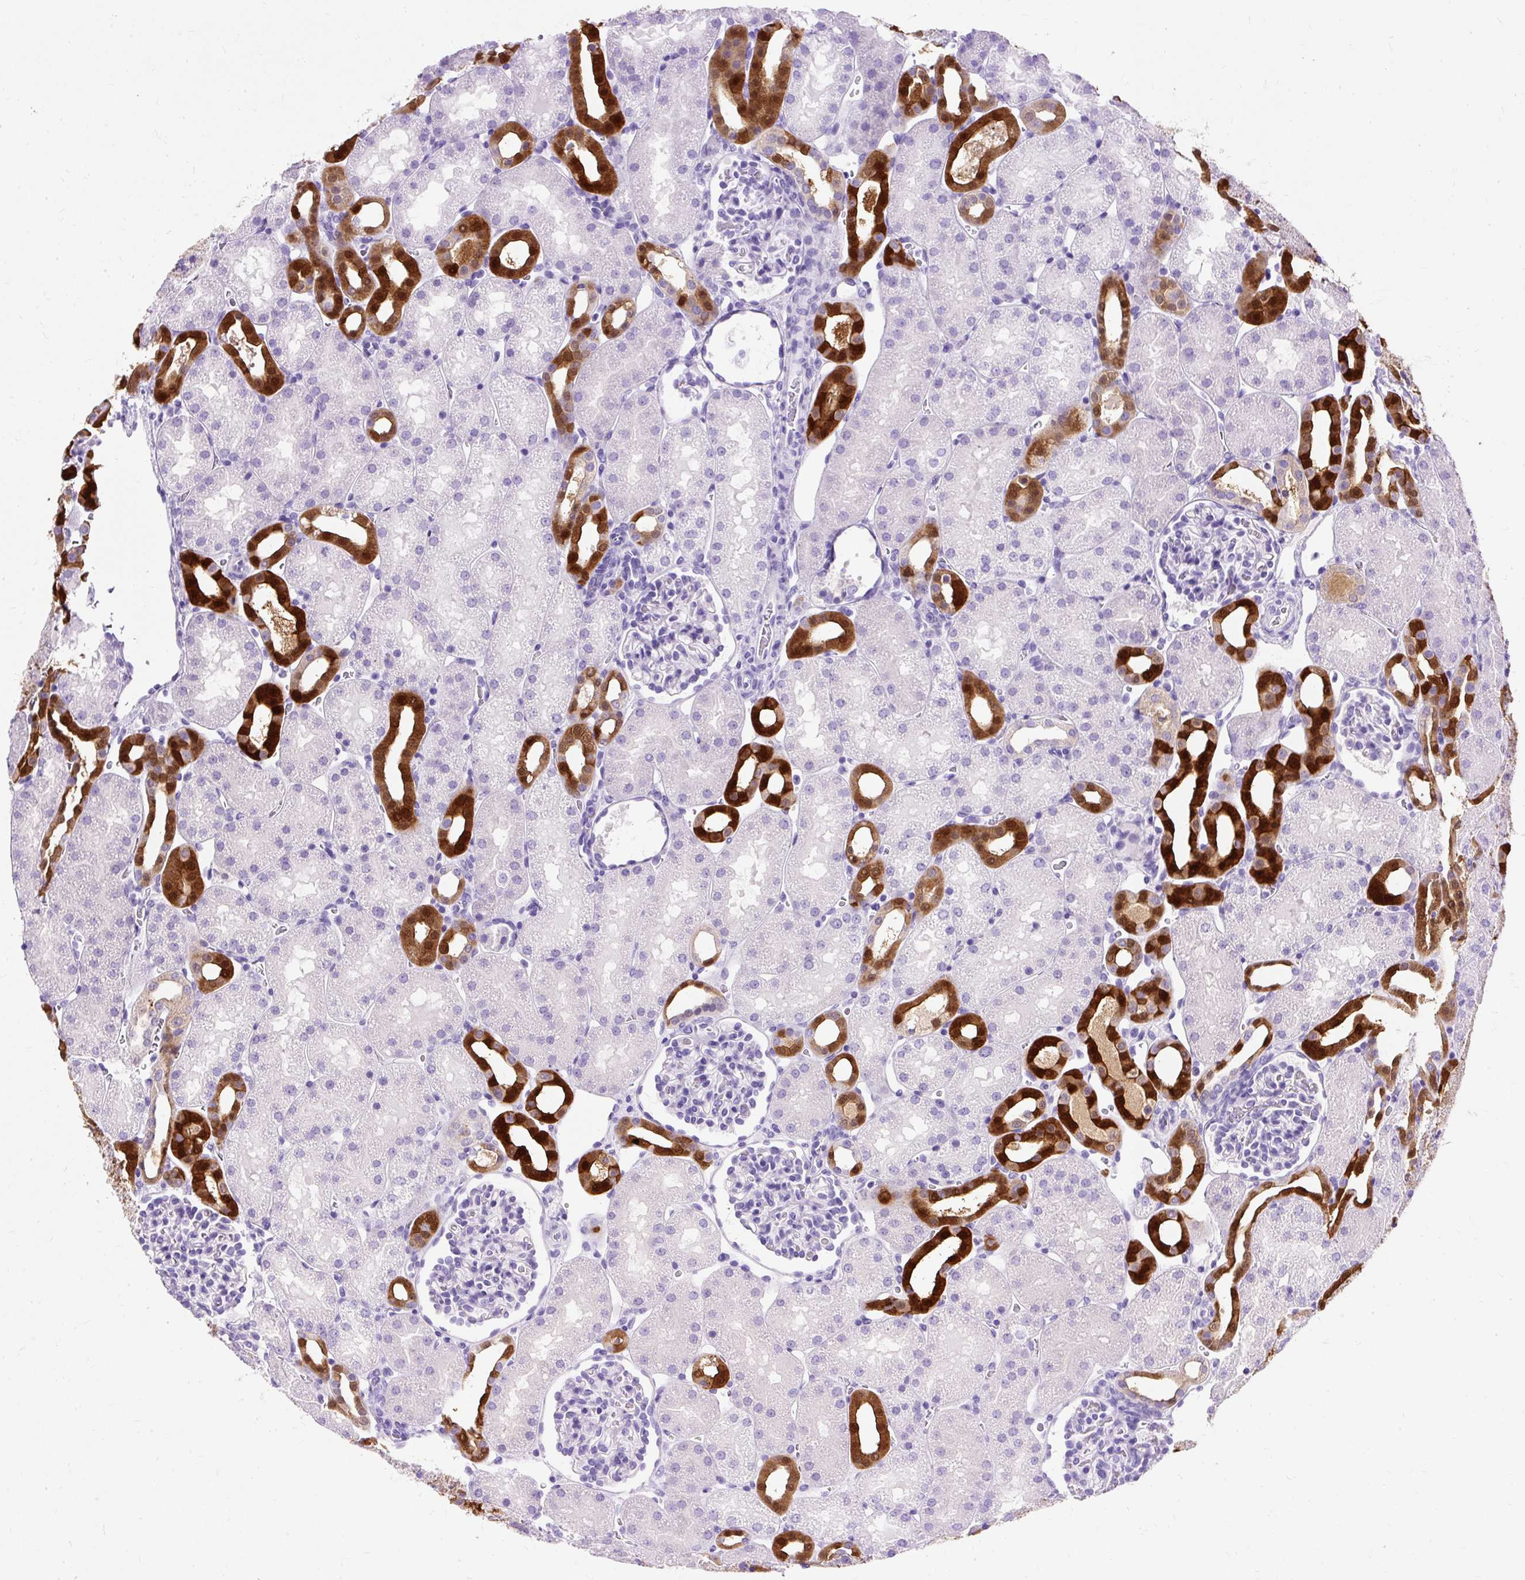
{"staining": {"intensity": "negative", "quantity": "none", "location": "none"}, "tissue": "kidney", "cell_type": "Cells in glomeruli", "image_type": "normal", "snomed": [{"axis": "morphology", "description": "Normal tissue, NOS"}, {"axis": "topography", "description": "Kidney"}], "caption": "The photomicrograph displays no staining of cells in glomeruli in unremarkable kidney. (DAB immunohistochemistry (IHC) with hematoxylin counter stain).", "gene": "PVALB", "patient": {"sex": "male", "age": 2}}